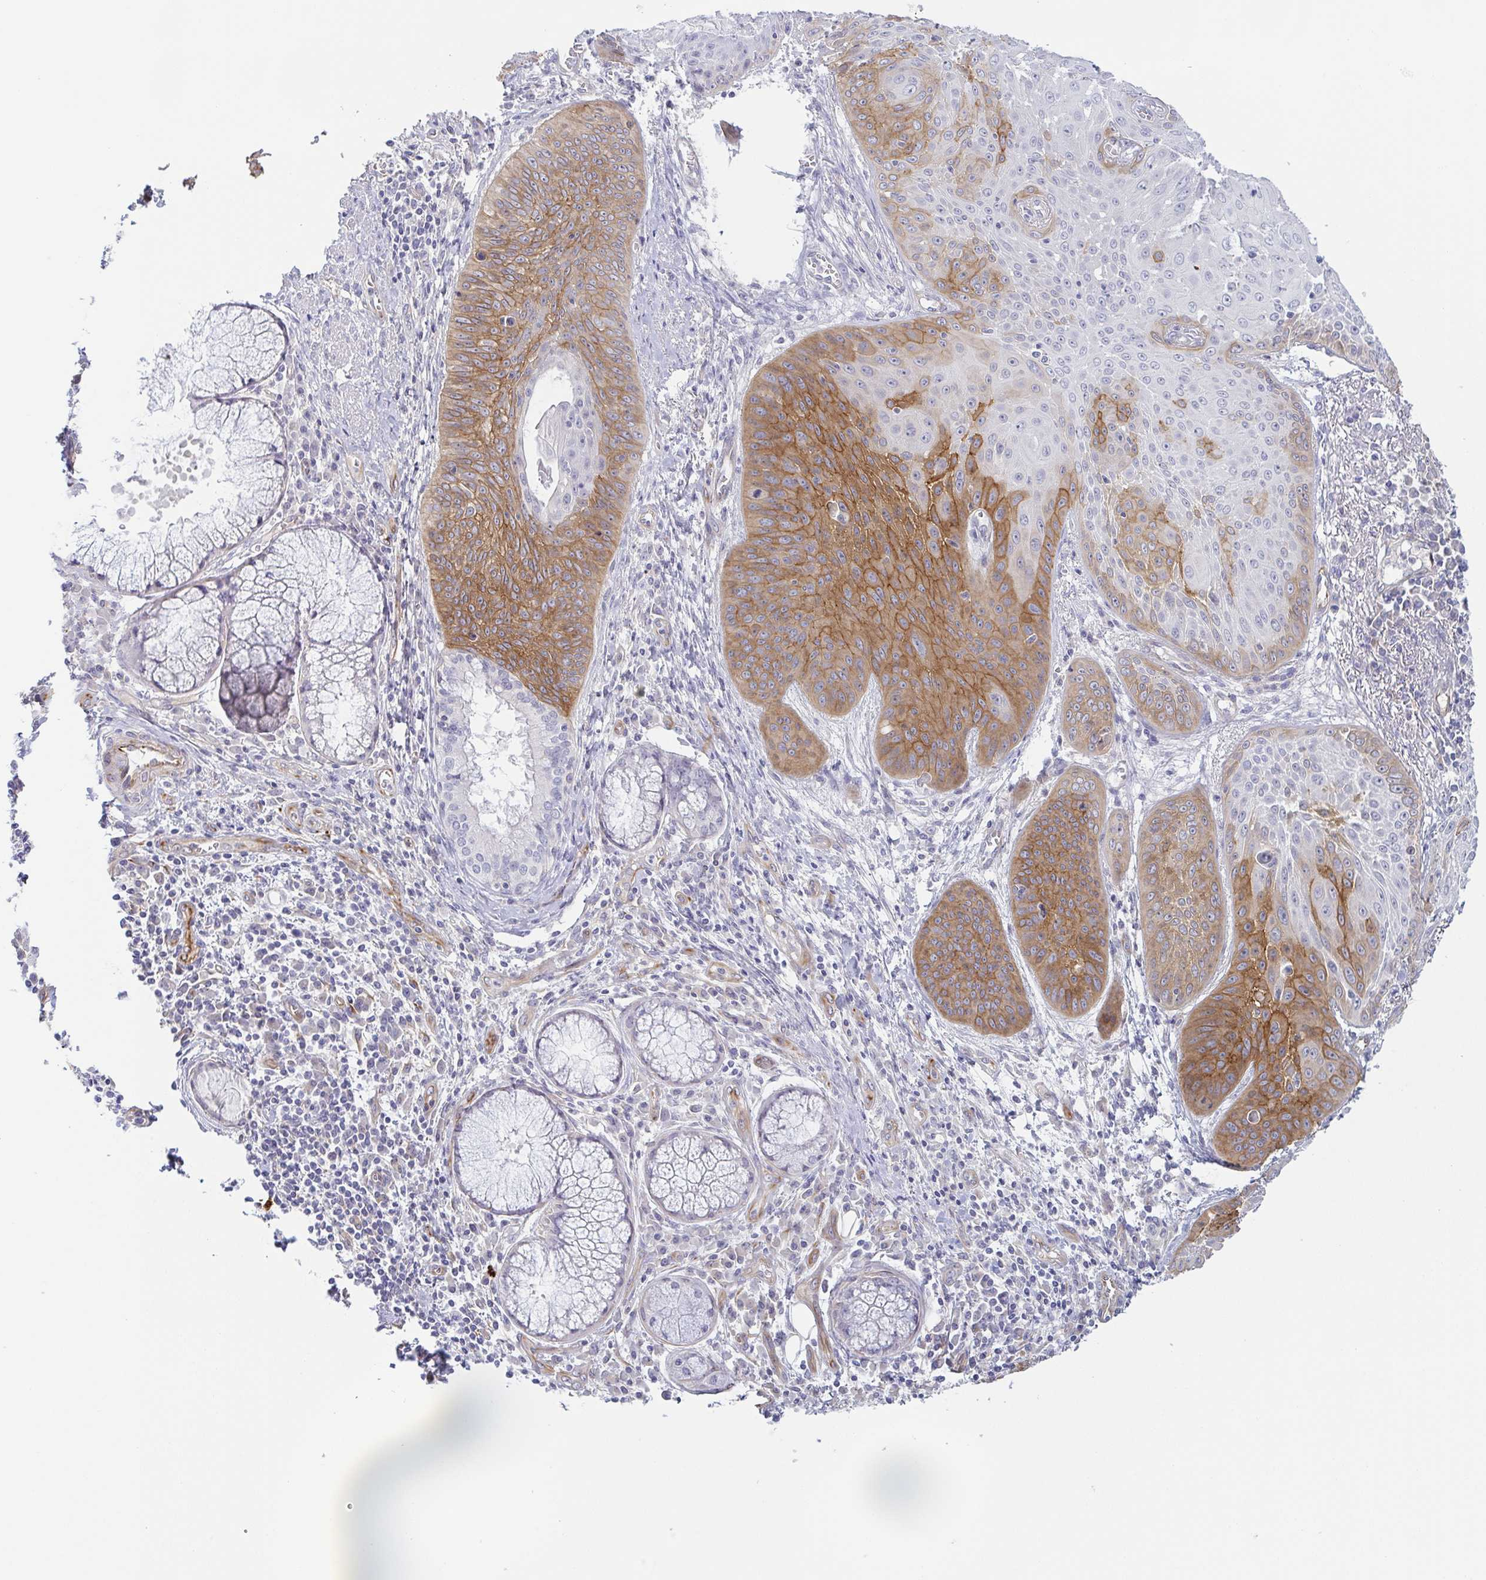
{"staining": {"intensity": "moderate", "quantity": "25%-75%", "location": "cytoplasmic/membranous"}, "tissue": "lung cancer", "cell_type": "Tumor cells", "image_type": "cancer", "snomed": [{"axis": "morphology", "description": "Squamous cell carcinoma, NOS"}, {"axis": "topography", "description": "Lung"}], "caption": "Immunohistochemical staining of lung cancer (squamous cell carcinoma) demonstrates medium levels of moderate cytoplasmic/membranous protein expression in about 25%-75% of tumor cells.", "gene": "COL17A1", "patient": {"sex": "male", "age": 74}}